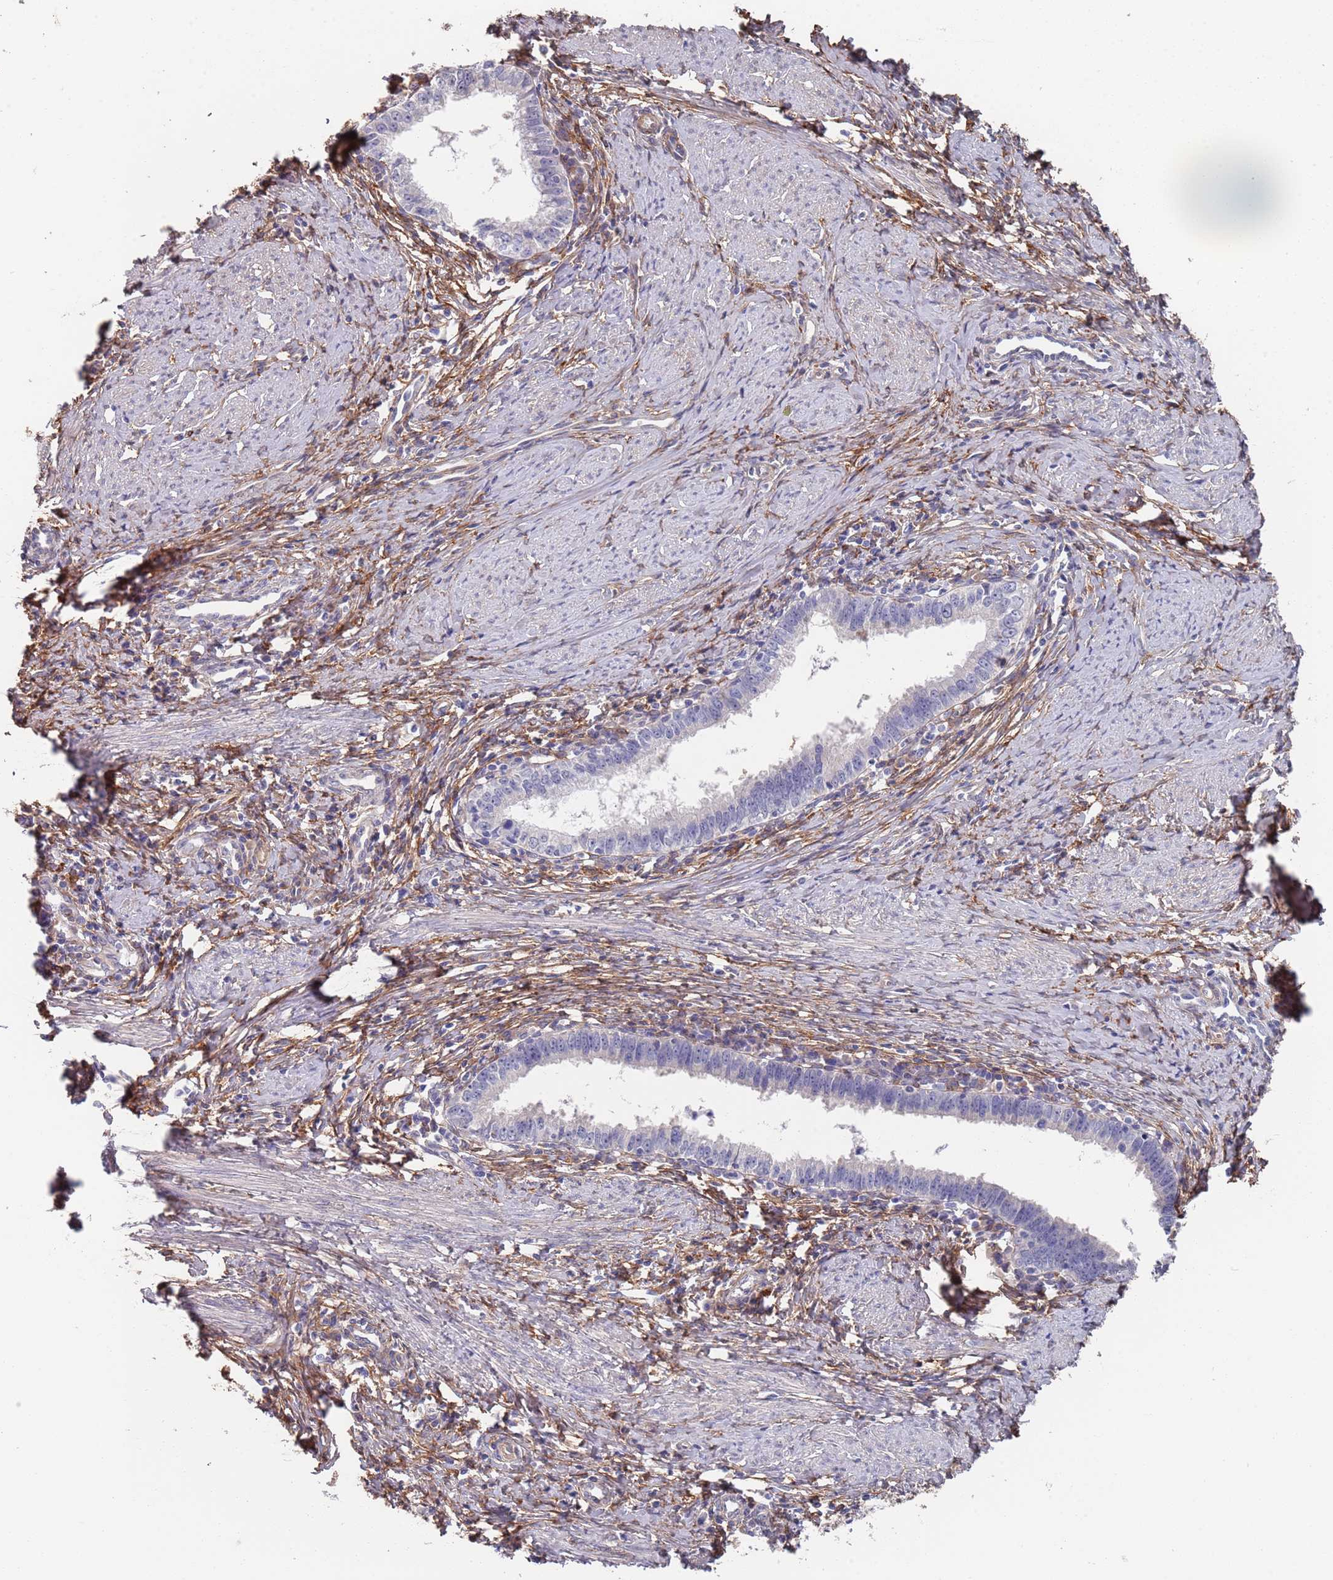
{"staining": {"intensity": "negative", "quantity": "none", "location": "none"}, "tissue": "cervical cancer", "cell_type": "Tumor cells", "image_type": "cancer", "snomed": [{"axis": "morphology", "description": "Adenocarcinoma, NOS"}, {"axis": "topography", "description": "Cervix"}], "caption": "This is an IHC histopathology image of human cervical cancer (adenocarcinoma). There is no positivity in tumor cells.", "gene": "ANK2", "patient": {"sex": "female", "age": 36}}